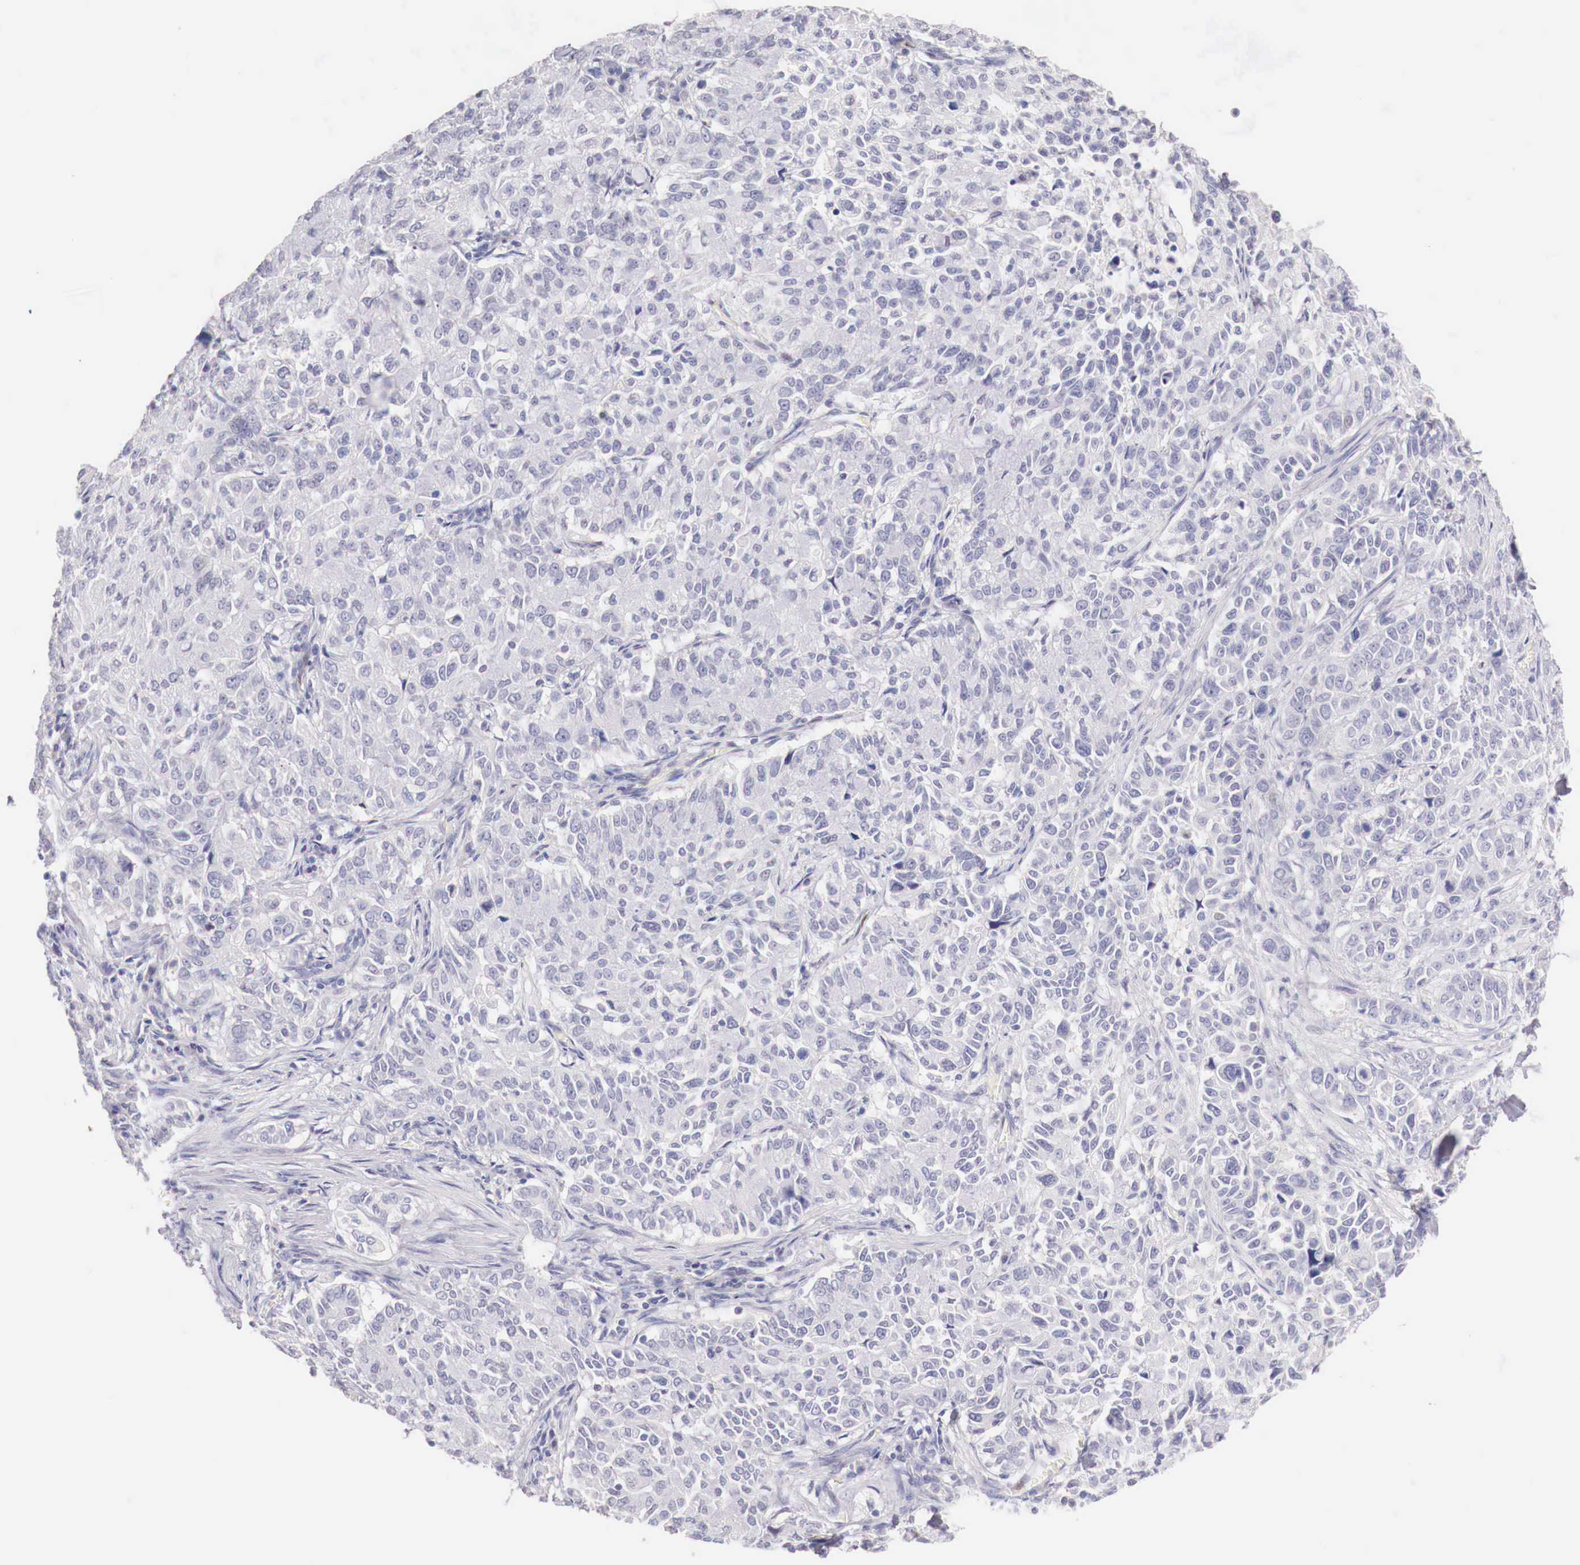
{"staining": {"intensity": "negative", "quantity": "none", "location": "none"}, "tissue": "pancreatic cancer", "cell_type": "Tumor cells", "image_type": "cancer", "snomed": [{"axis": "morphology", "description": "Adenocarcinoma, NOS"}, {"axis": "topography", "description": "Pancreas"}], "caption": "High power microscopy micrograph of an IHC histopathology image of pancreatic adenocarcinoma, revealing no significant expression in tumor cells.", "gene": "ITIH6", "patient": {"sex": "female", "age": 52}}